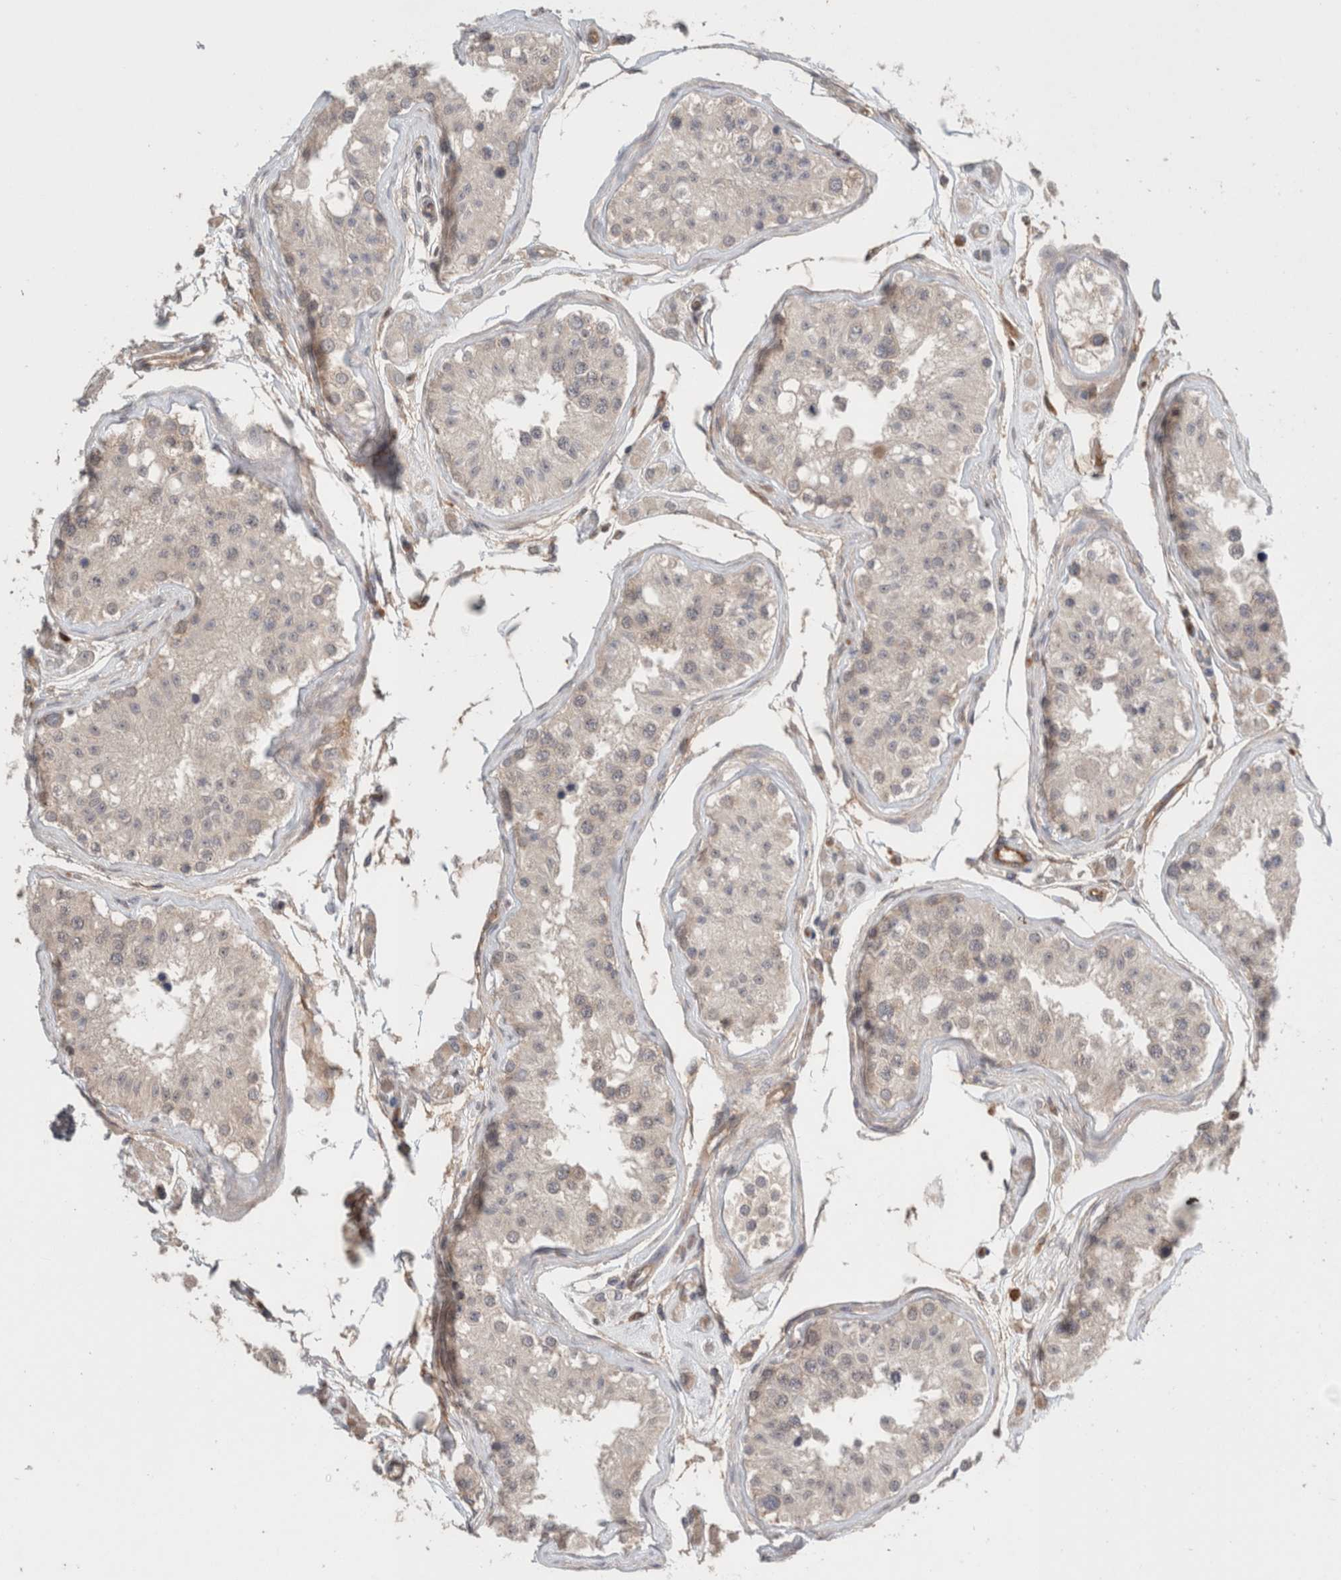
{"staining": {"intensity": "moderate", "quantity": "25%-75%", "location": "cytoplasmic/membranous"}, "tissue": "testis", "cell_type": "Cells in seminiferous ducts", "image_type": "normal", "snomed": [{"axis": "morphology", "description": "Normal tissue, NOS"}, {"axis": "morphology", "description": "Adenocarcinoma, metastatic, NOS"}, {"axis": "topography", "description": "Testis"}], "caption": "Immunohistochemistry (IHC) of benign testis shows medium levels of moderate cytoplasmic/membranous expression in approximately 25%-75% of cells in seminiferous ducts.", "gene": "RASAL2", "patient": {"sex": "male", "age": 26}}